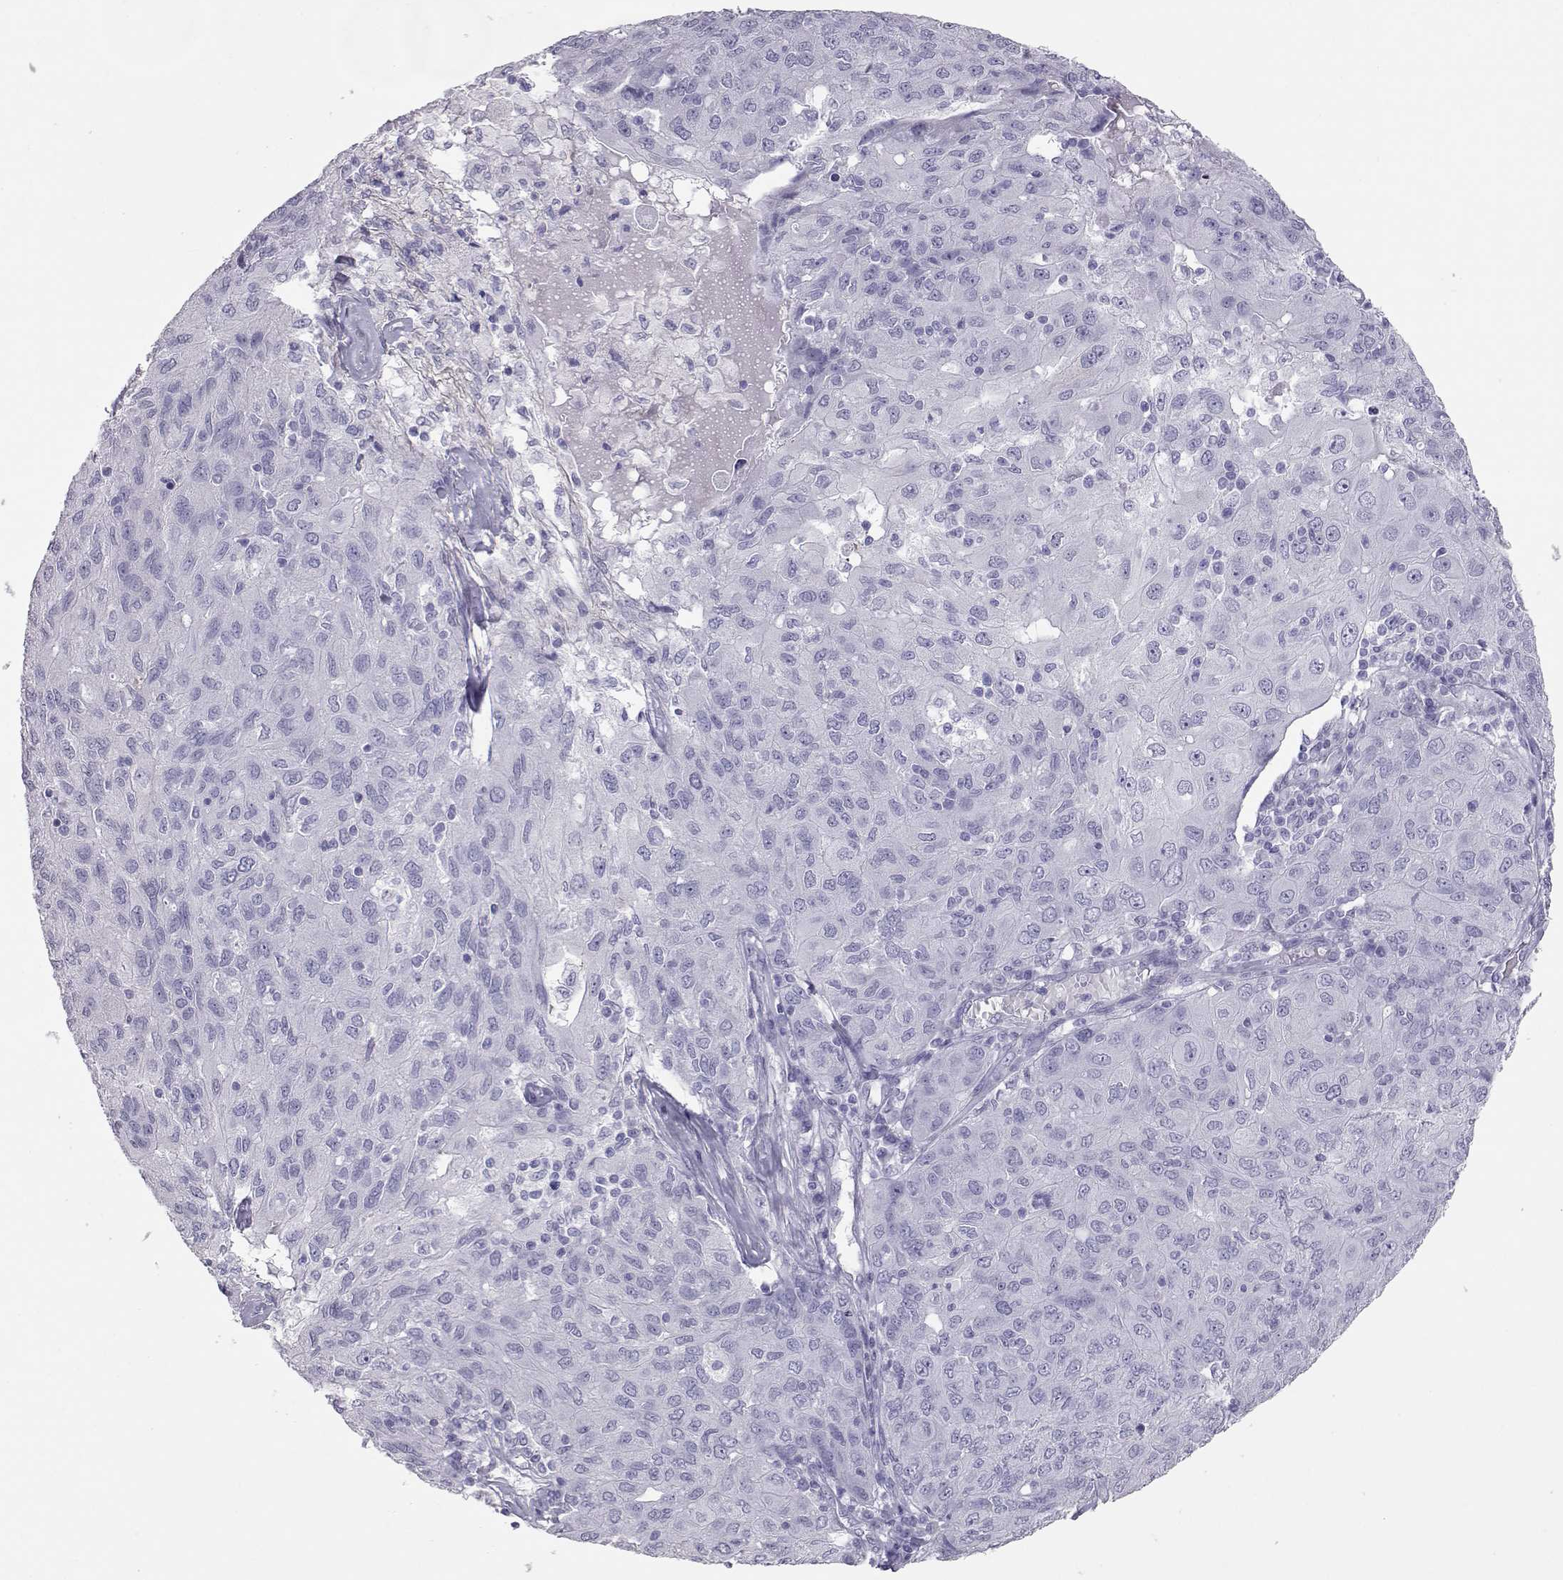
{"staining": {"intensity": "negative", "quantity": "none", "location": "none"}, "tissue": "ovarian cancer", "cell_type": "Tumor cells", "image_type": "cancer", "snomed": [{"axis": "morphology", "description": "Carcinoma, endometroid"}, {"axis": "topography", "description": "Ovary"}], "caption": "IHC micrograph of human ovarian cancer stained for a protein (brown), which displays no staining in tumor cells.", "gene": "PMCH", "patient": {"sex": "female", "age": 50}}